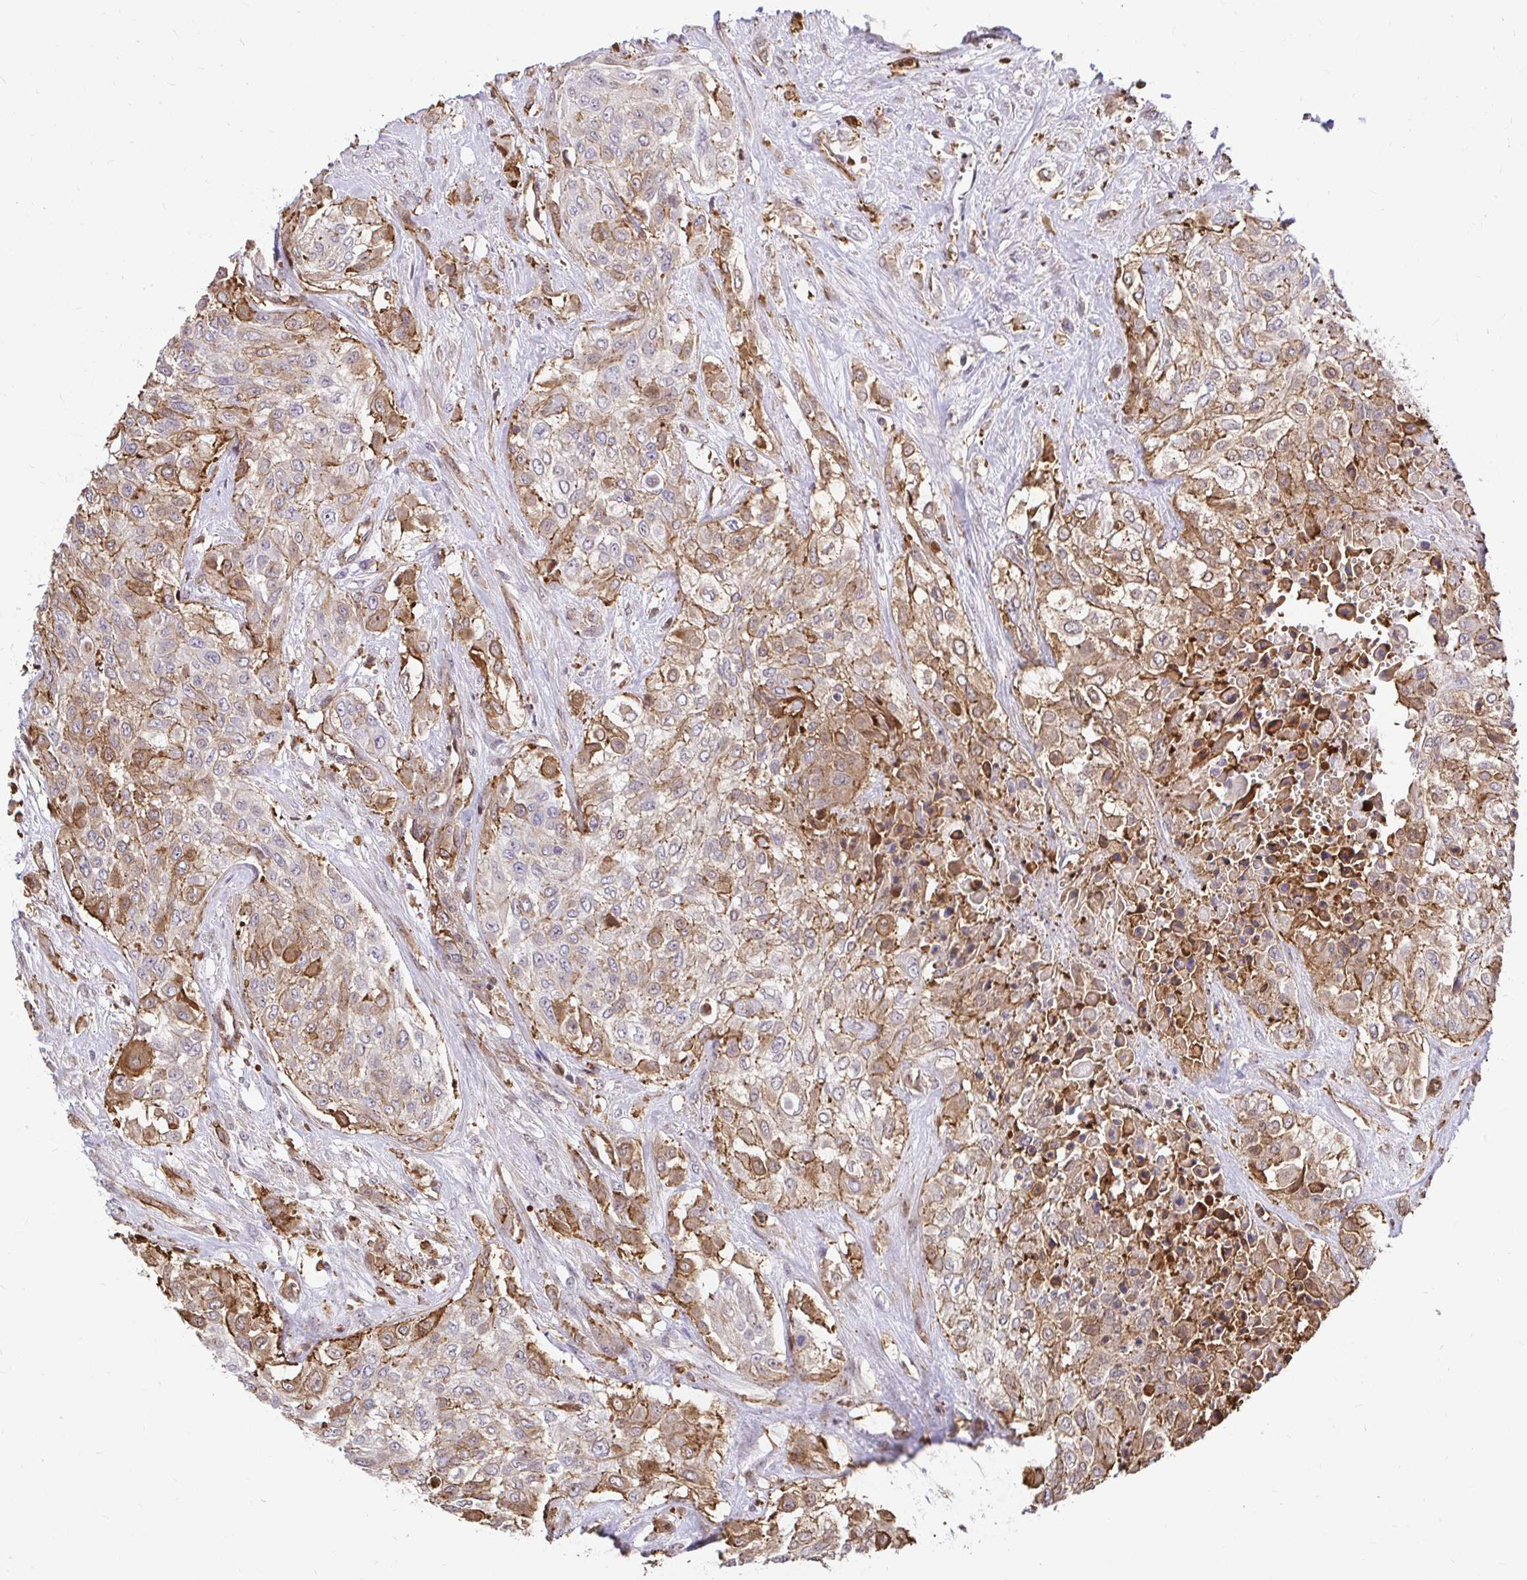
{"staining": {"intensity": "moderate", "quantity": "25%-75%", "location": "cytoplasmic/membranous"}, "tissue": "urothelial cancer", "cell_type": "Tumor cells", "image_type": "cancer", "snomed": [{"axis": "morphology", "description": "Urothelial carcinoma, High grade"}, {"axis": "topography", "description": "Urinary bladder"}], "caption": "A histopathology image showing moderate cytoplasmic/membranous staining in approximately 25%-75% of tumor cells in high-grade urothelial carcinoma, as visualized by brown immunohistochemical staining.", "gene": "GSN", "patient": {"sex": "male", "age": 57}}